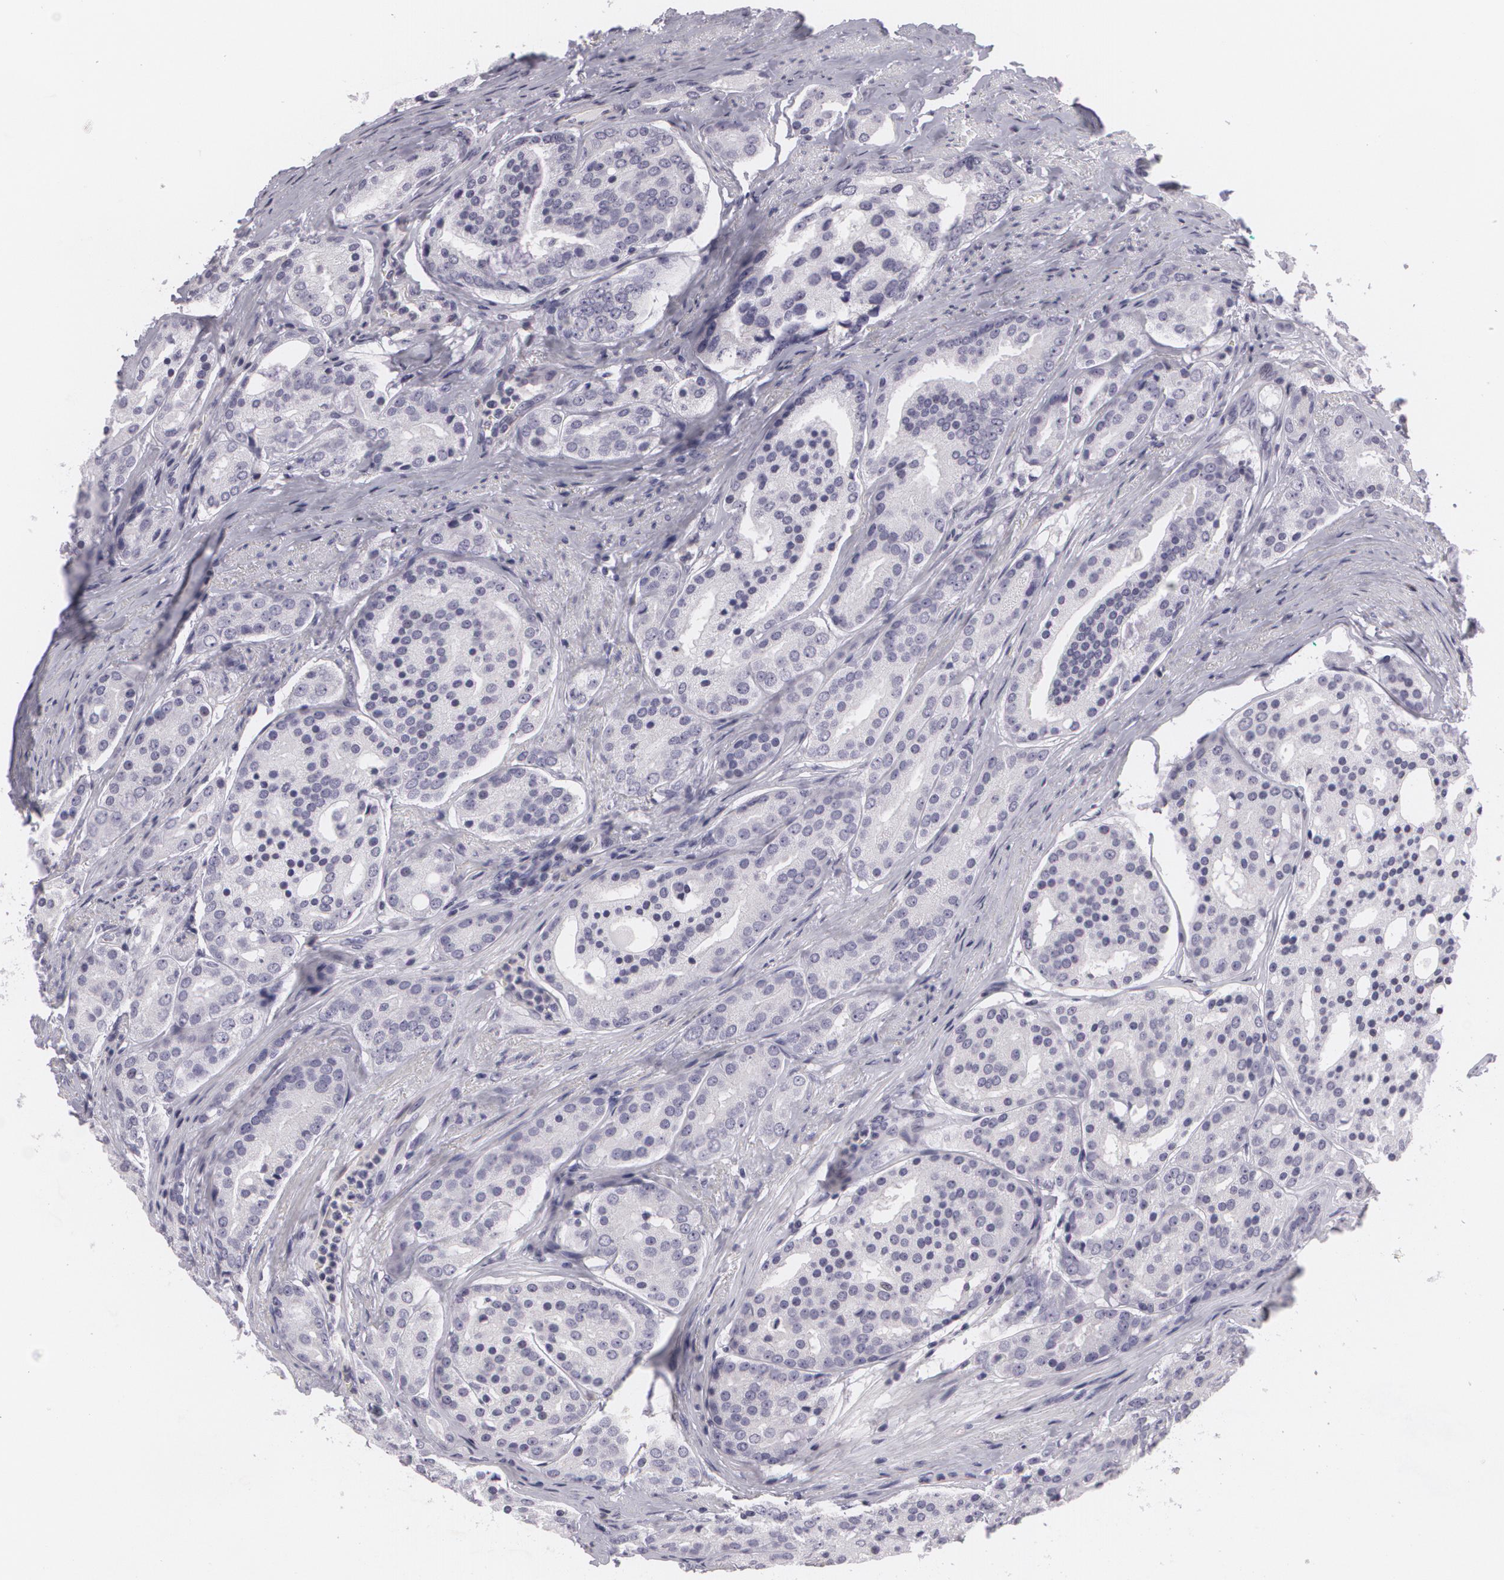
{"staining": {"intensity": "negative", "quantity": "none", "location": "none"}, "tissue": "prostate cancer", "cell_type": "Tumor cells", "image_type": "cancer", "snomed": [{"axis": "morphology", "description": "Adenocarcinoma, High grade"}, {"axis": "topography", "description": "Prostate"}], "caption": "A high-resolution micrograph shows IHC staining of prostate cancer, which demonstrates no significant positivity in tumor cells. (Brightfield microscopy of DAB (3,3'-diaminobenzidine) immunohistochemistry at high magnification).", "gene": "MAP2", "patient": {"sex": "male", "age": 64}}